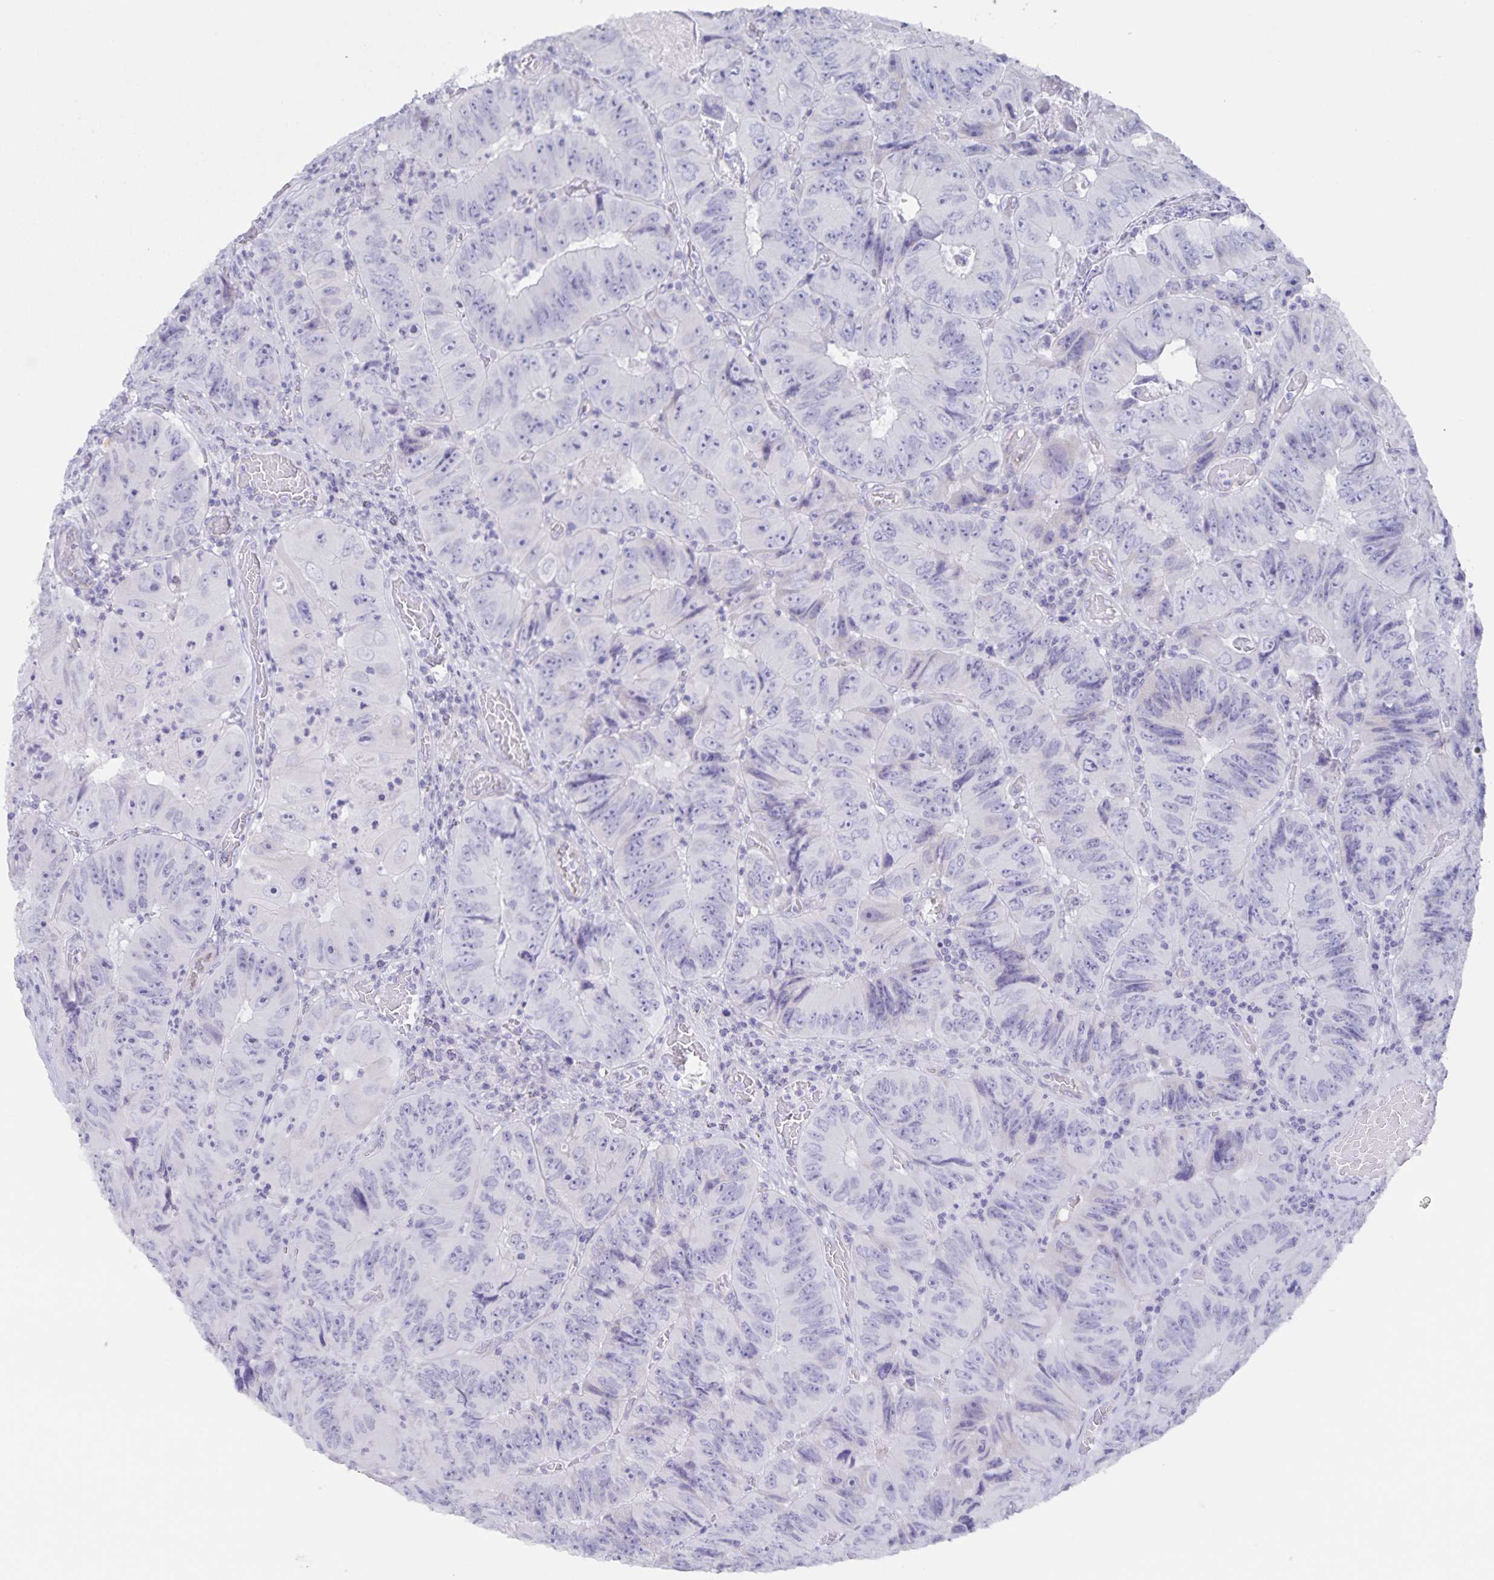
{"staining": {"intensity": "negative", "quantity": "none", "location": "none"}, "tissue": "colorectal cancer", "cell_type": "Tumor cells", "image_type": "cancer", "snomed": [{"axis": "morphology", "description": "Adenocarcinoma, NOS"}, {"axis": "topography", "description": "Colon"}], "caption": "An immunohistochemistry (IHC) micrograph of colorectal cancer (adenocarcinoma) is shown. There is no staining in tumor cells of colorectal cancer (adenocarcinoma). The staining was performed using DAB to visualize the protein expression in brown, while the nuclei were stained in blue with hematoxylin (Magnification: 20x).", "gene": "AQP4", "patient": {"sex": "female", "age": 84}}